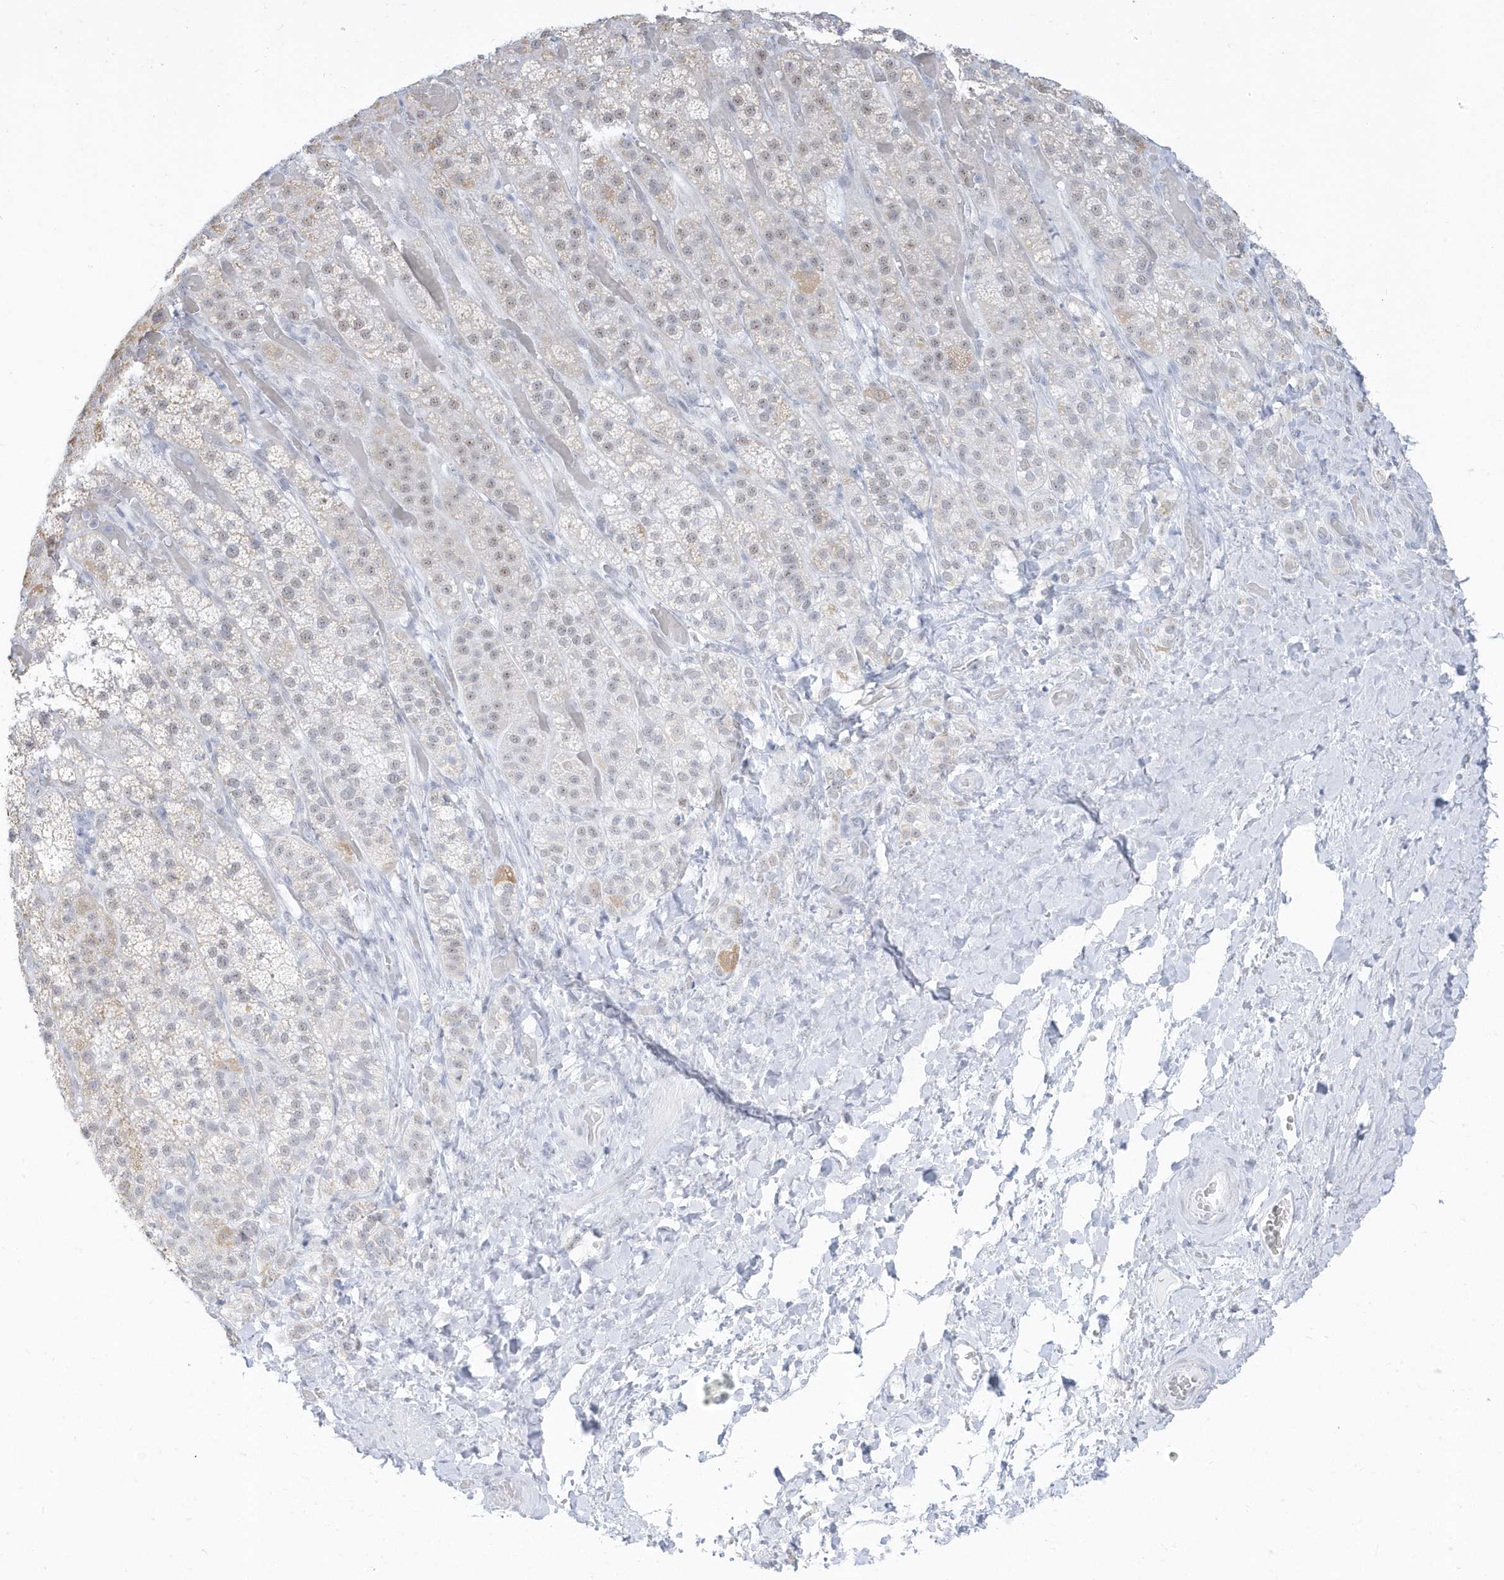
{"staining": {"intensity": "moderate", "quantity": "25%-75%", "location": "cytoplasmic/membranous,nuclear"}, "tissue": "adrenal gland", "cell_type": "Glandular cells", "image_type": "normal", "snomed": [{"axis": "morphology", "description": "Normal tissue, NOS"}, {"axis": "topography", "description": "Adrenal gland"}], "caption": "DAB immunohistochemical staining of unremarkable adrenal gland demonstrates moderate cytoplasmic/membranous,nuclear protein expression in about 25%-75% of glandular cells. (DAB (3,3'-diaminobenzidine) = brown stain, brightfield microscopy at high magnification).", "gene": "PLEKHN1", "patient": {"sex": "male", "age": 57}}